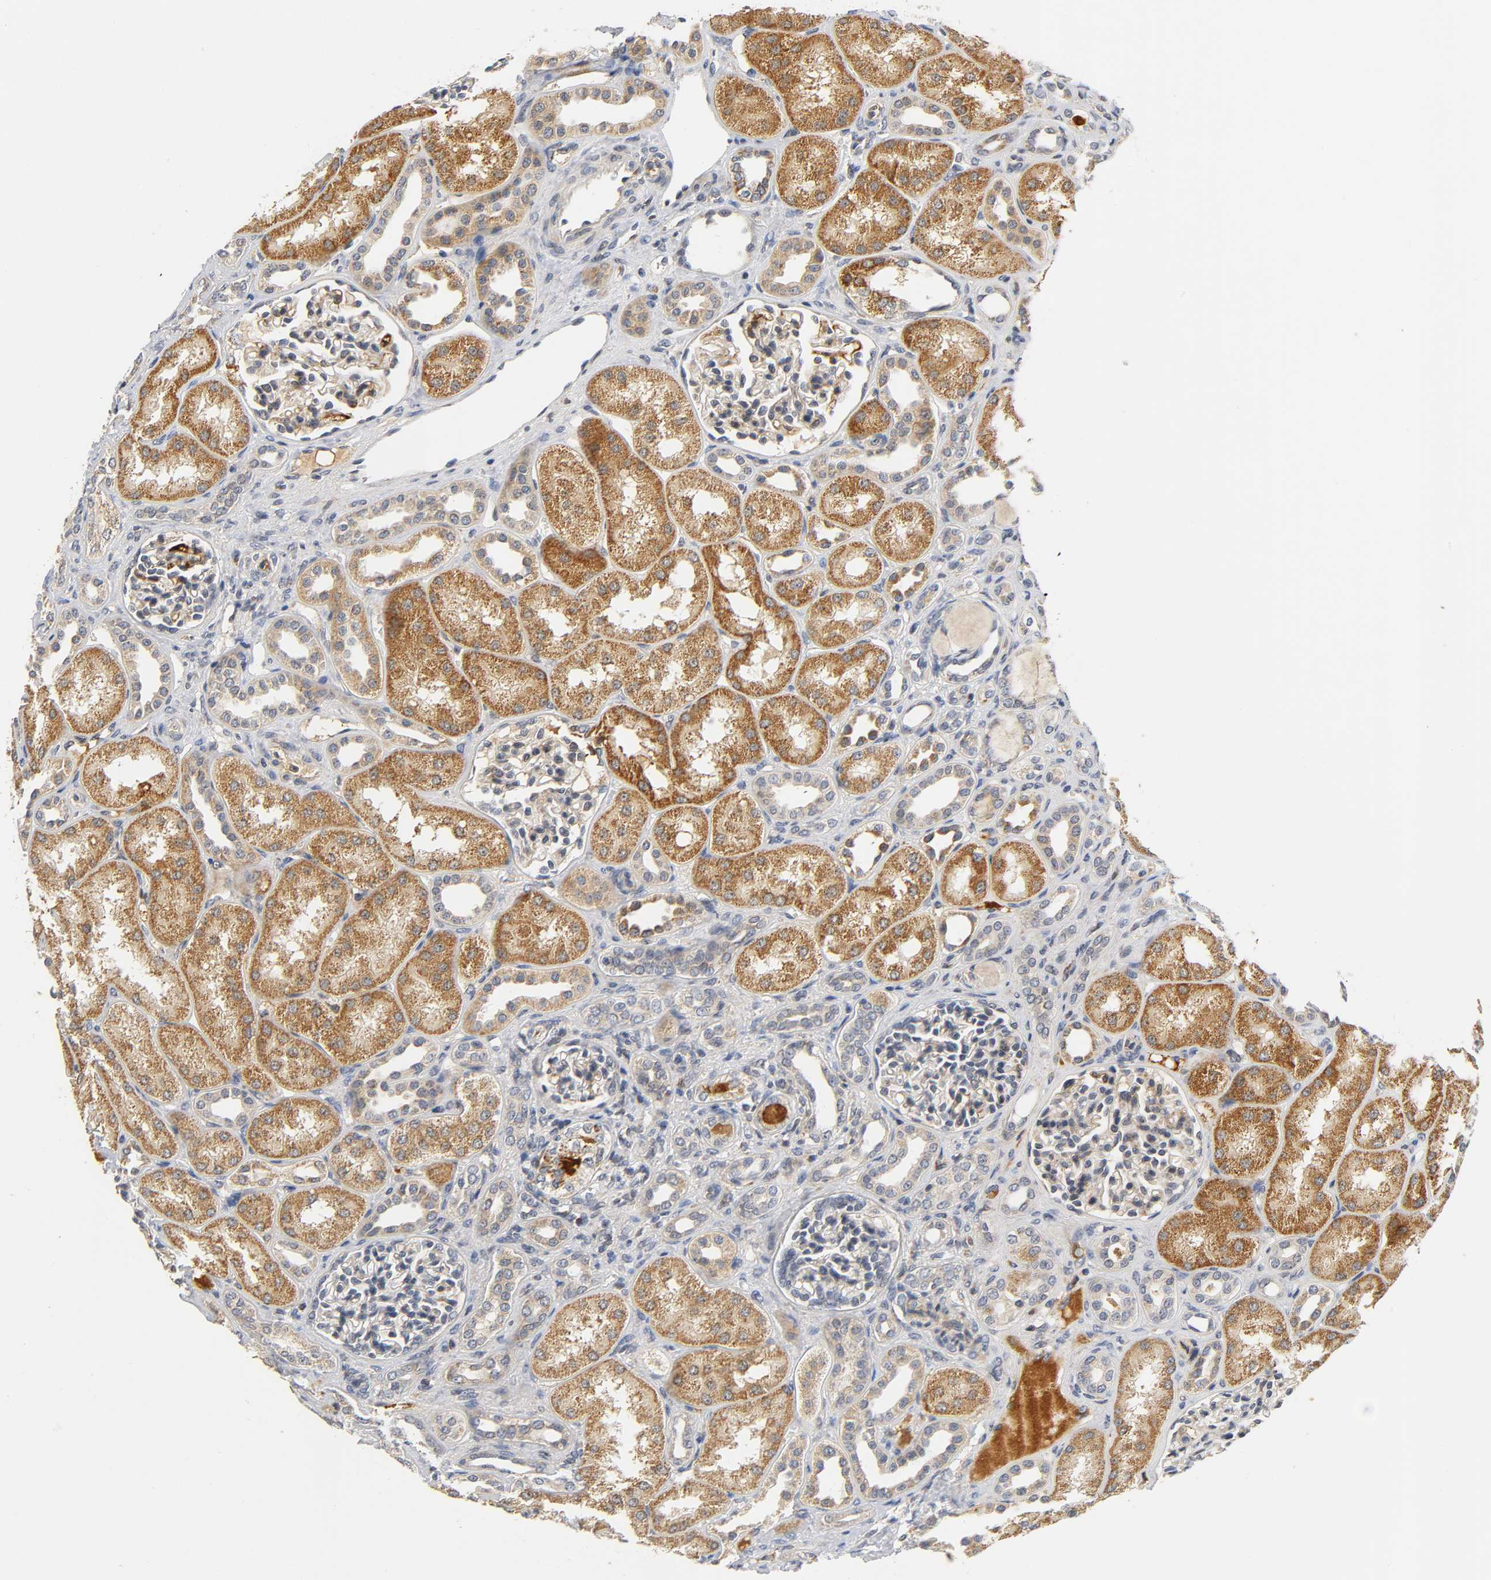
{"staining": {"intensity": "negative", "quantity": "none", "location": "none"}, "tissue": "kidney", "cell_type": "Cells in glomeruli", "image_type": "normal", "snomed": [{"axis": "morphology", "description": "Normal tissue, NOS"}, {"axis": "topography", "description": "Kidney"}], "caption": "This image is of unremarkable kidney stained with immunohistochemistry to label a protein in brown with the nuclei are counter-stained blue. There is no positivity in cells in glomeruli. (DAB (3,3'-diaminobenzidine) IHC with hematoxylin counter stain).", "gene": "NRP1", "patient": {"sex": "male", "age": 7}}